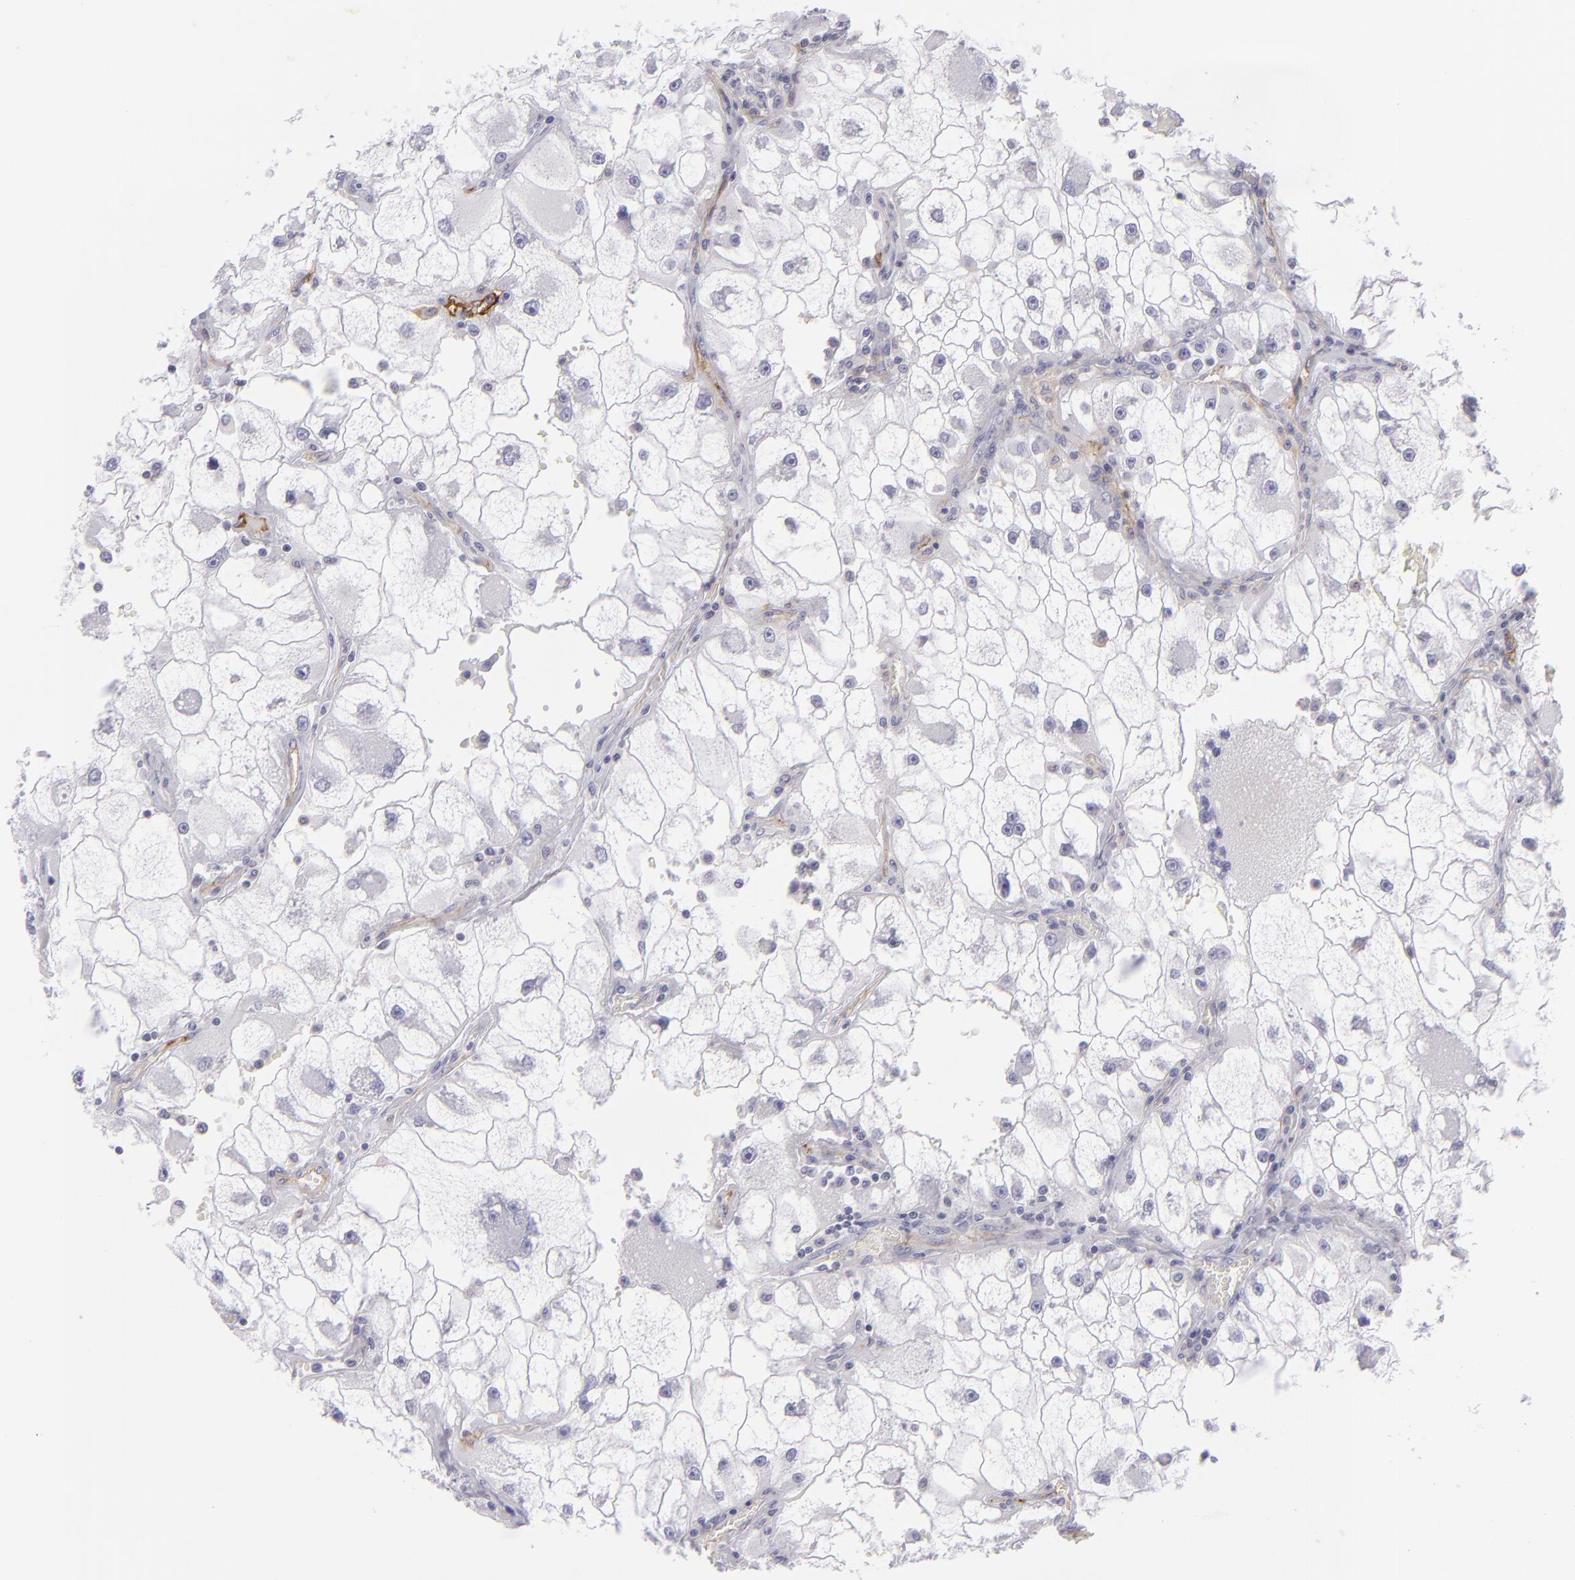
{"staining": {"intensity": "negative", "quantity": "none", "location": "none"}, "tissue": "renal cancer", "cell_type": "Tumor cells", "image_type": "cancer", "snomed": [{"axis": "morphology", "description": "Adenocarcinoma, NOS"}, {"axis": "topography", "description": "Kidney"}], "caption": "Immunohistochemical staining of human renal cancer (adenocarcinoma) displays no significant staining in tumor cells.", "gene": "THBD", "patient": {"sex": "female", "age": 73}}